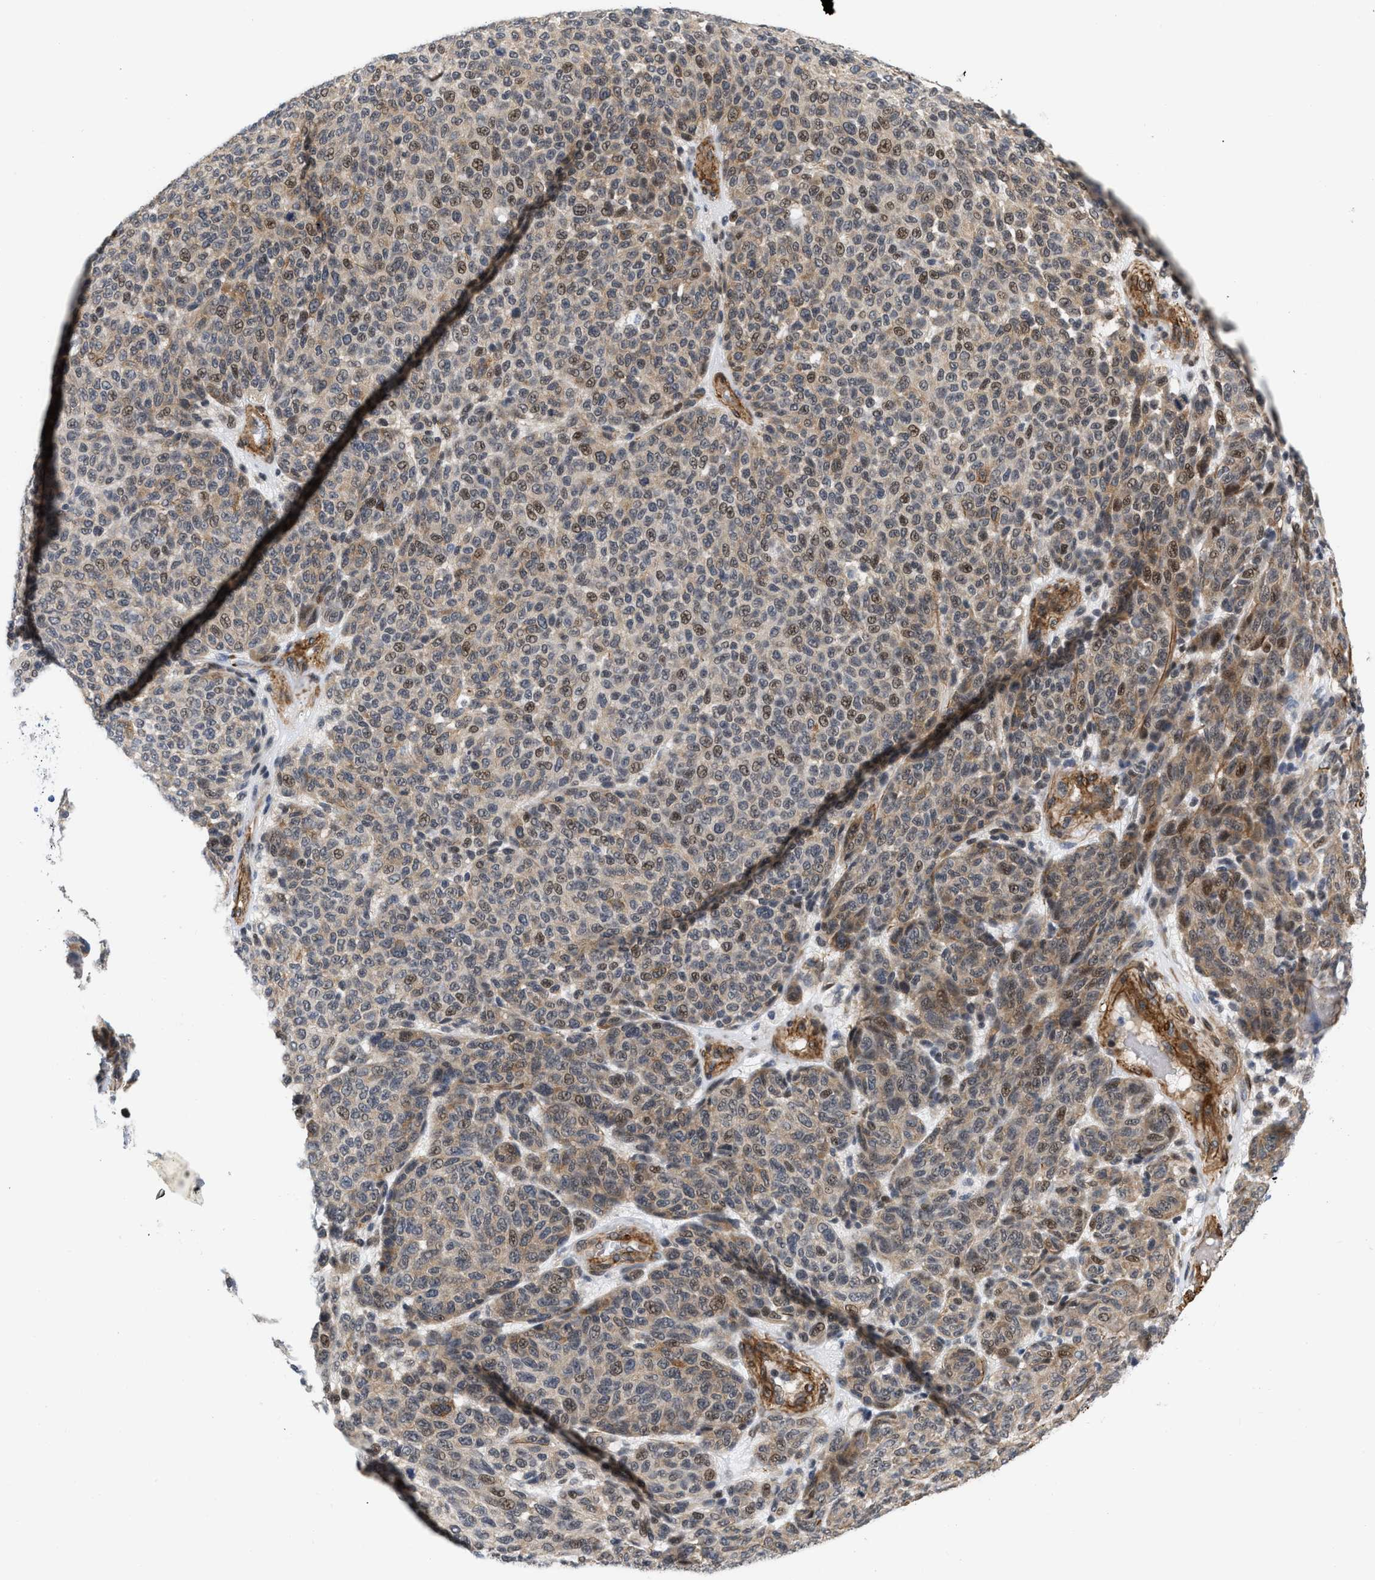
{"staining": {"intensity": "moderate", "quantity": ">75%", "location": "cytoplasmic/membranous,nuclear"}, "tissue": "melanoma", "cell_type": "Tumor cells", "image_type": "cancer", "snomed": [{"axis": "morphology", "description": "Malignant melanoma, NOS"}, {"axis": "topography", "description": "Skin"}], "caption": "An IHC micrograph of tumor tissue is shown. Protein staining in brown highlights moderate cytoplasmic/membranous and nuclear positivity in malignant melanoma within tumor cells.", "gene": "GPRASP2", "patient": {"sex": "male", "age": 59}}